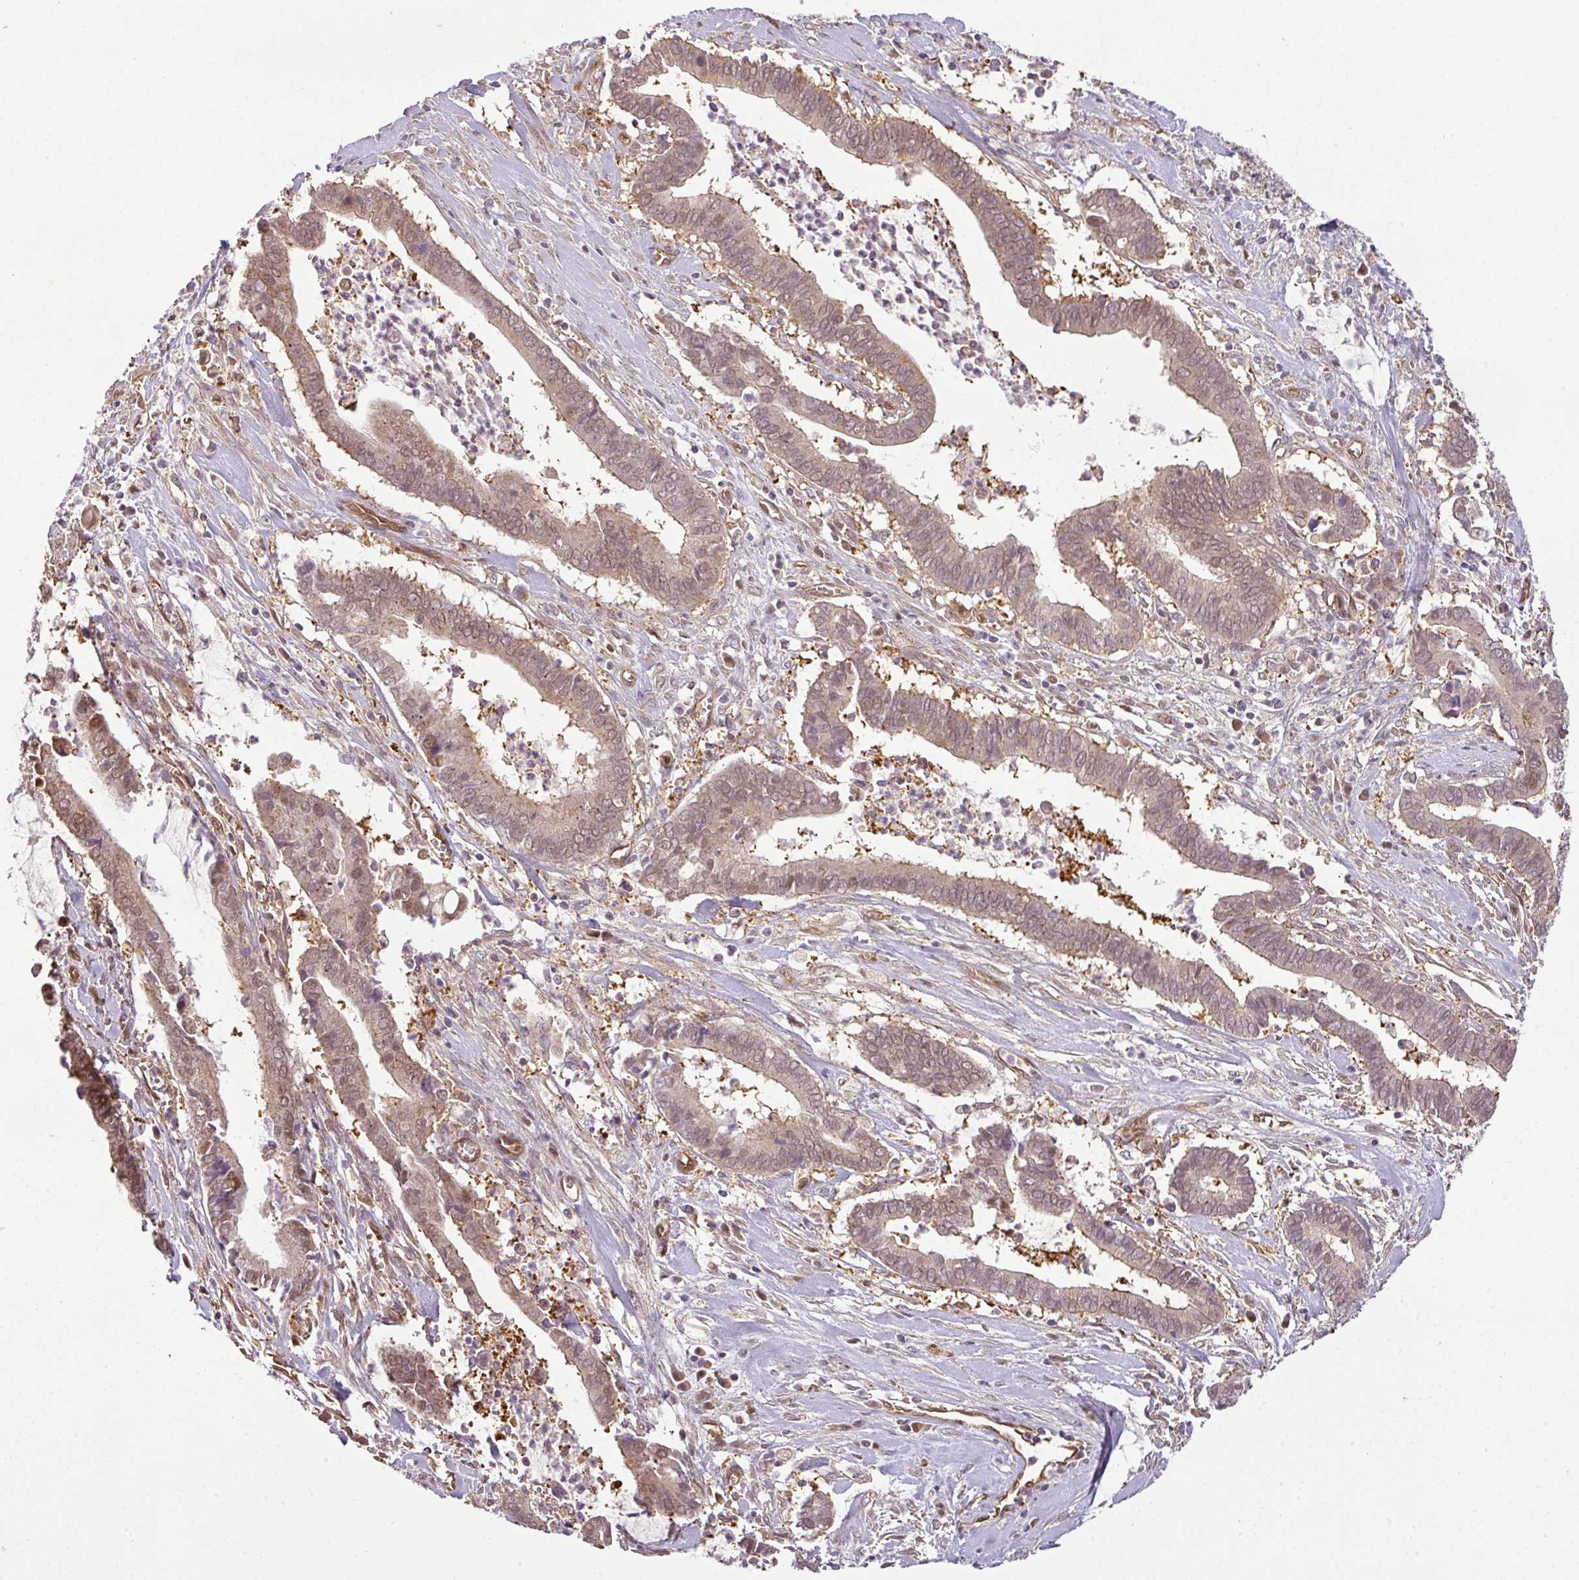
{"staining": {"intensity": "weak", "quantity": "<25%", "location": "cytoplasmic/membranous,nuclear"}, "tissue": "cervical cancer", "cell_type": "Tumor cells", "image_type": "cancer", "snomed": [{"axis": "morphology", "description": "Adenocarcinoma, NOS"}, {"axis": "topography", "description": "Cervix"}], "caption": "This is an IHC image of cervical adenocarcinoma. There is no positivity in tumor cells.", "gene": "ANKRD18A", "patient": {"sex": "female", "age": 44}}